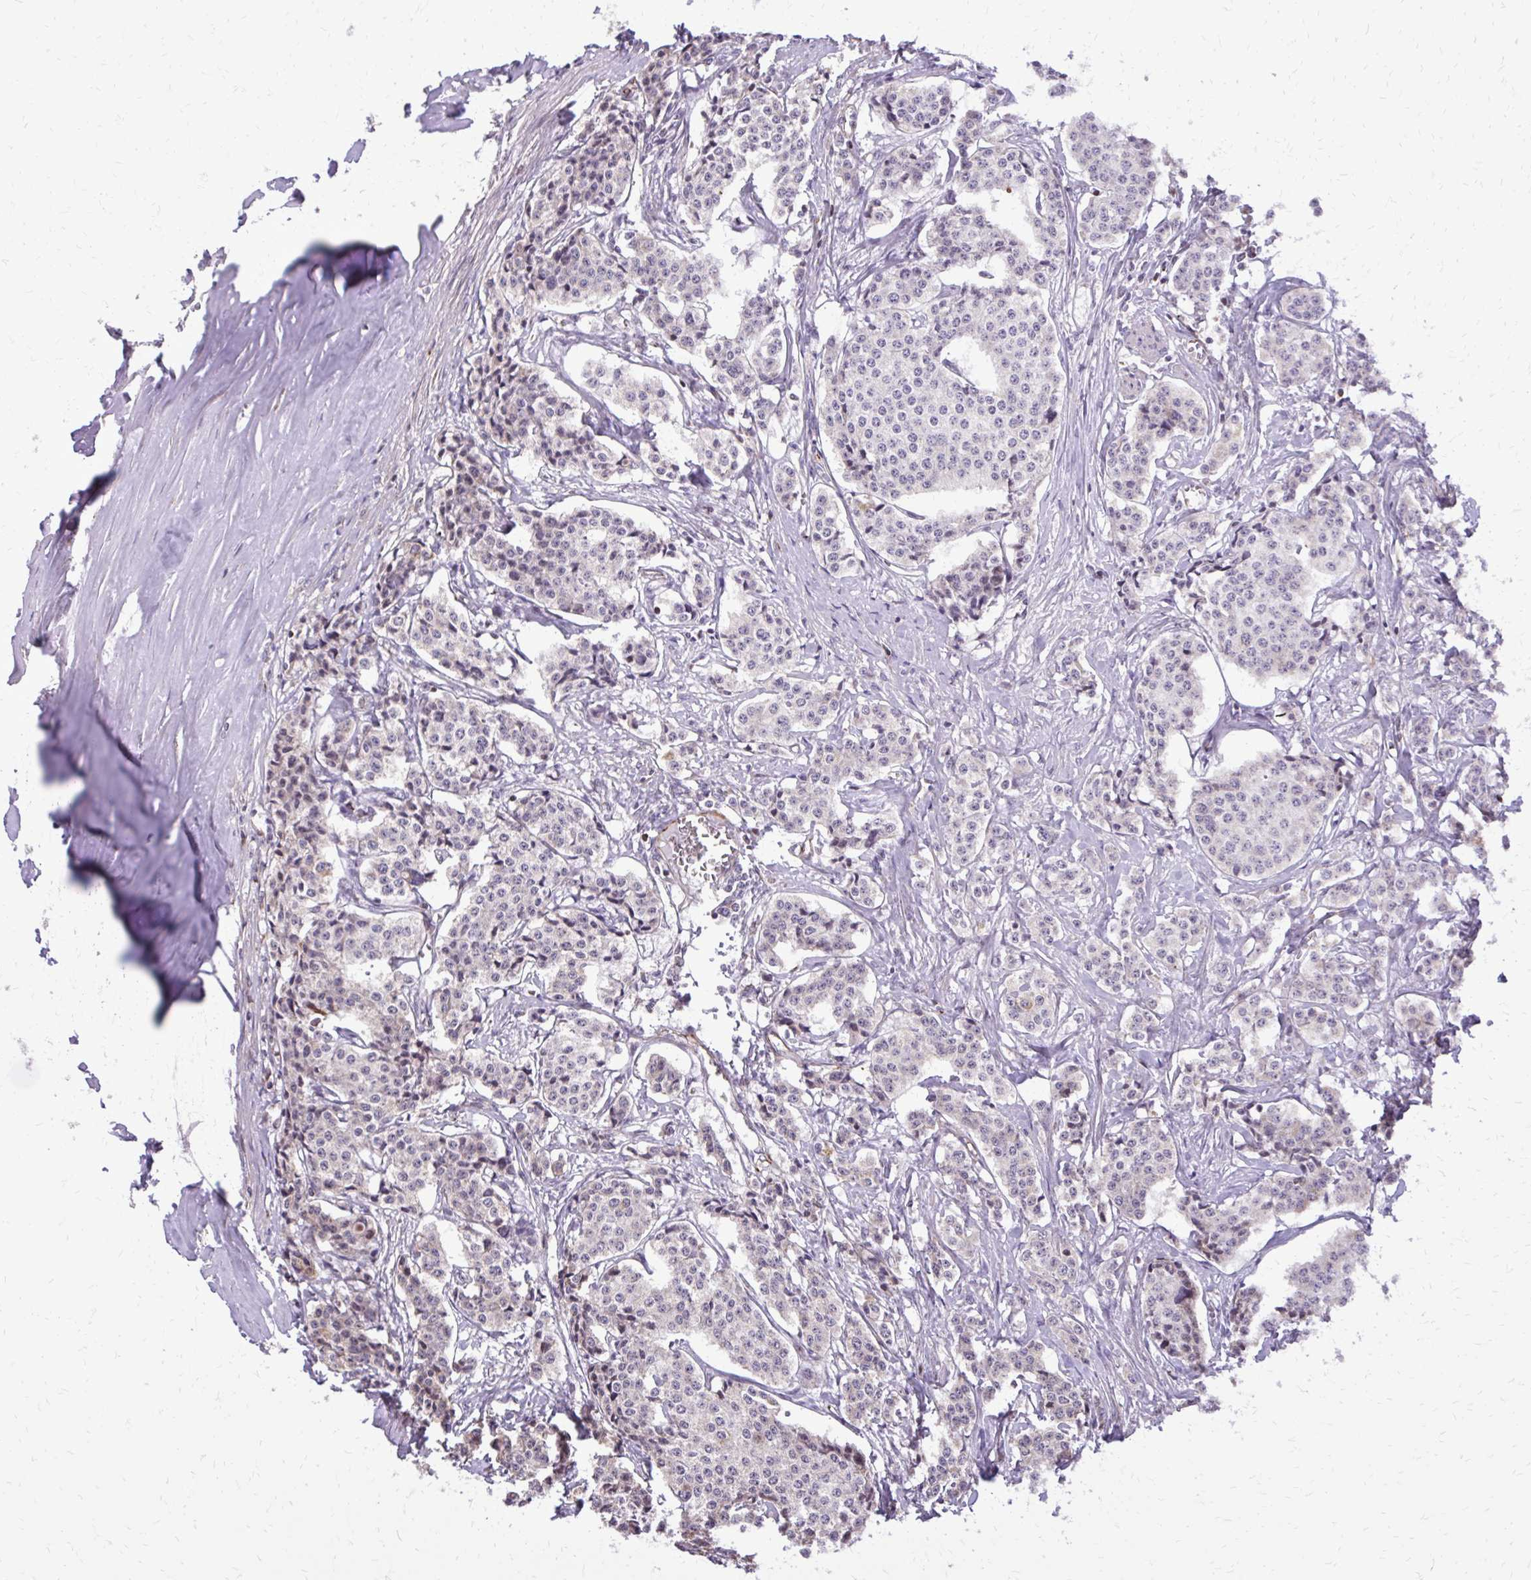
{"staining": {"intensity": "weak", "quantity": "<25%", "location": "cytoplasmic/membranous"}, "tissue": "carcinoid", "cell_type": "Tumor cells", "image_type": "cancer", "snomed": [{"axis": "morphology", "description": "Carcinoid, malignant, NOS"}, {"axis": "topography", "description": "Small intestine"}], "caption": "Protein analysis of carcinoid (malignant) exhibits no significant expression in tumor cells.", "gene": "ABCC3", "patient": {"sex": "female", "age": 64}}